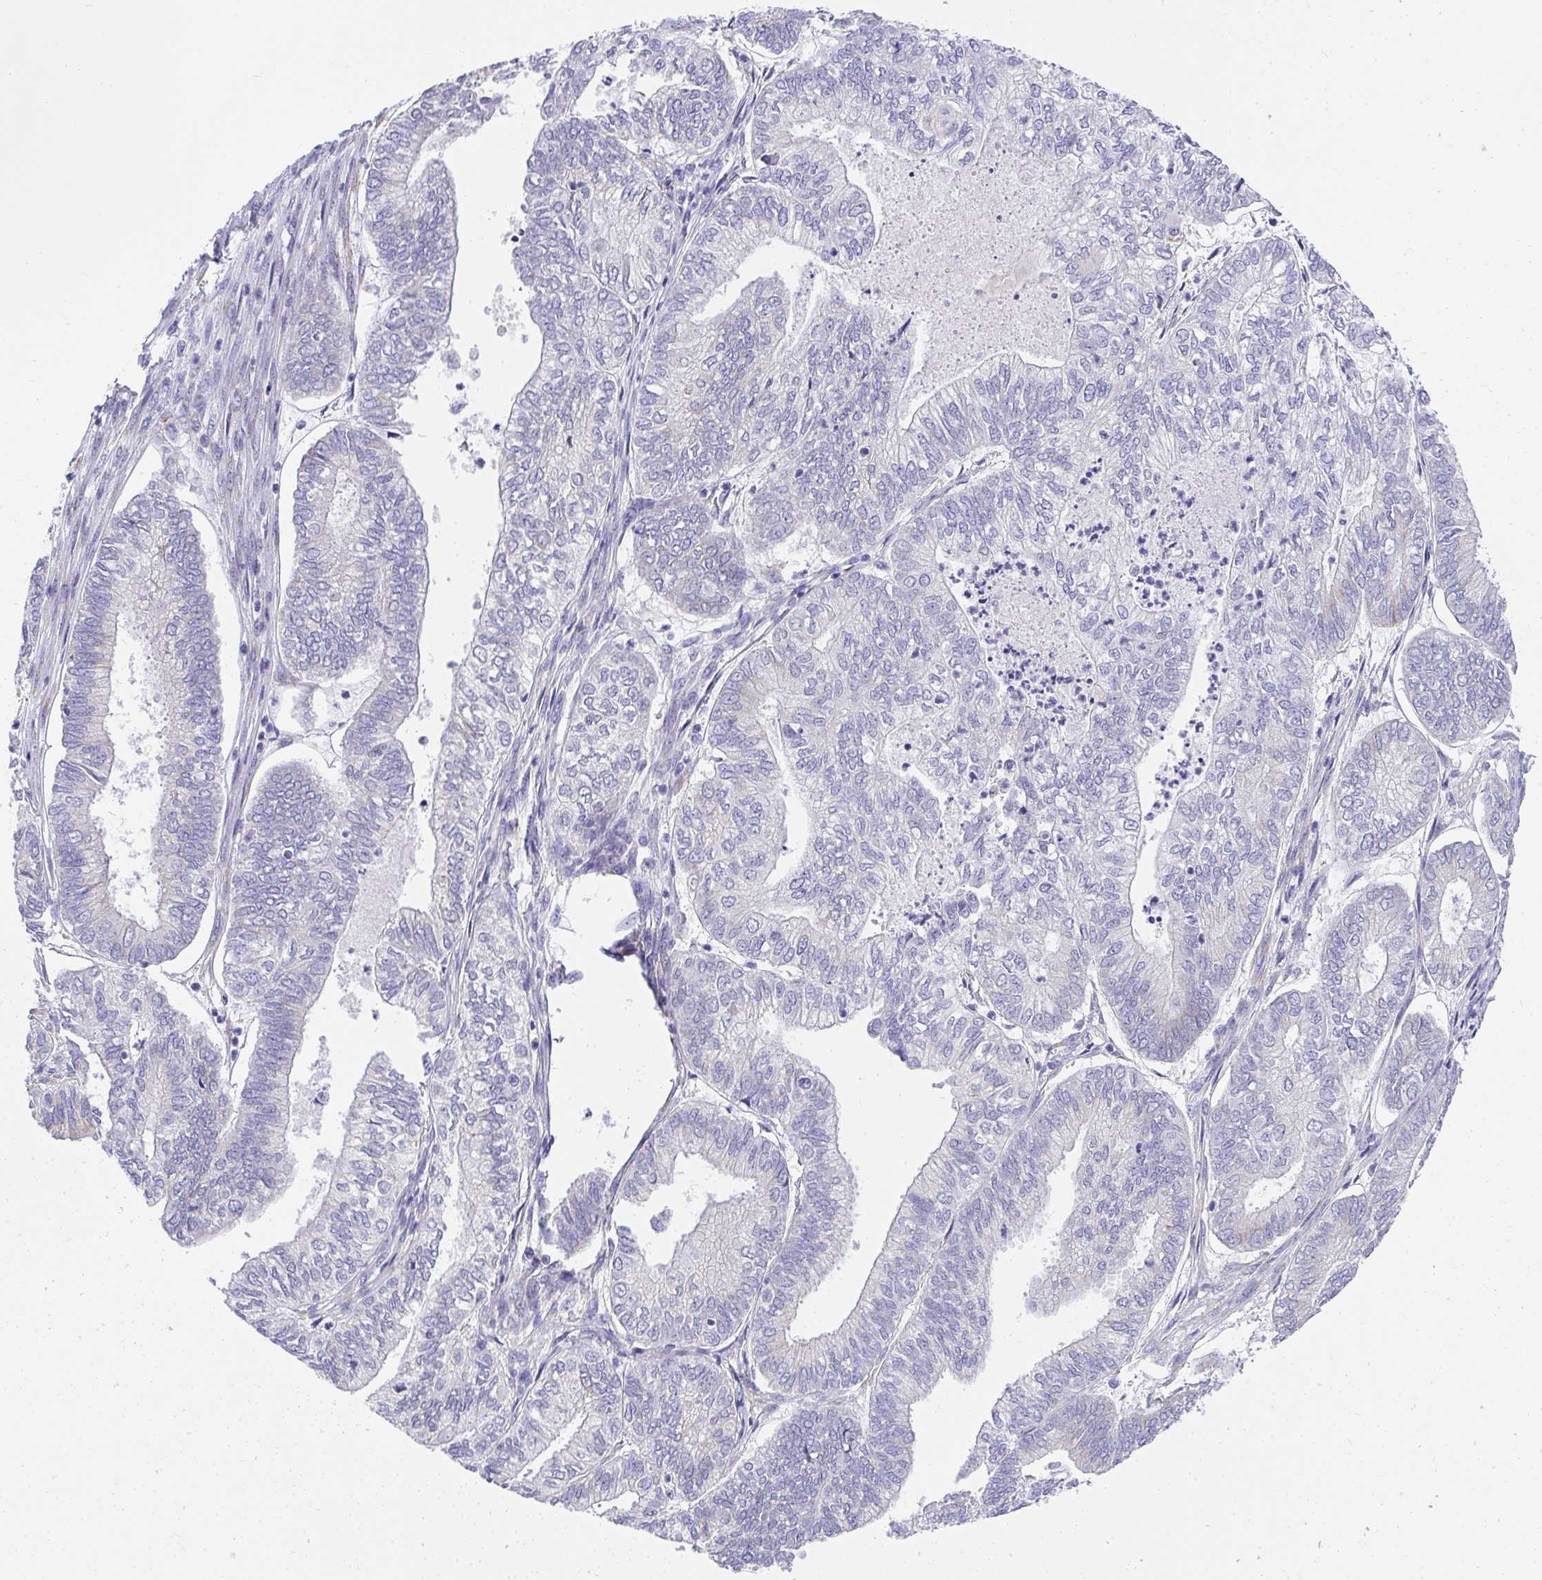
{"staining": {"intensity": "negative", "quantity": "none", "location": "none"}, "tissue": "ovarian cancer", "cell_type": "Tumor cells", "image_type": "cancer", "snomed": [{"axis": "morphology", "description": "Carcinoma, endometroid"}, {"axis": "topography", "description": "Ovary"}], "caption": "Tumor cells show no significant staining in endometroid carcinoma (ovarian).", "gene": "ADRA2C", "patient": {"sex": "female", "age": 64}}